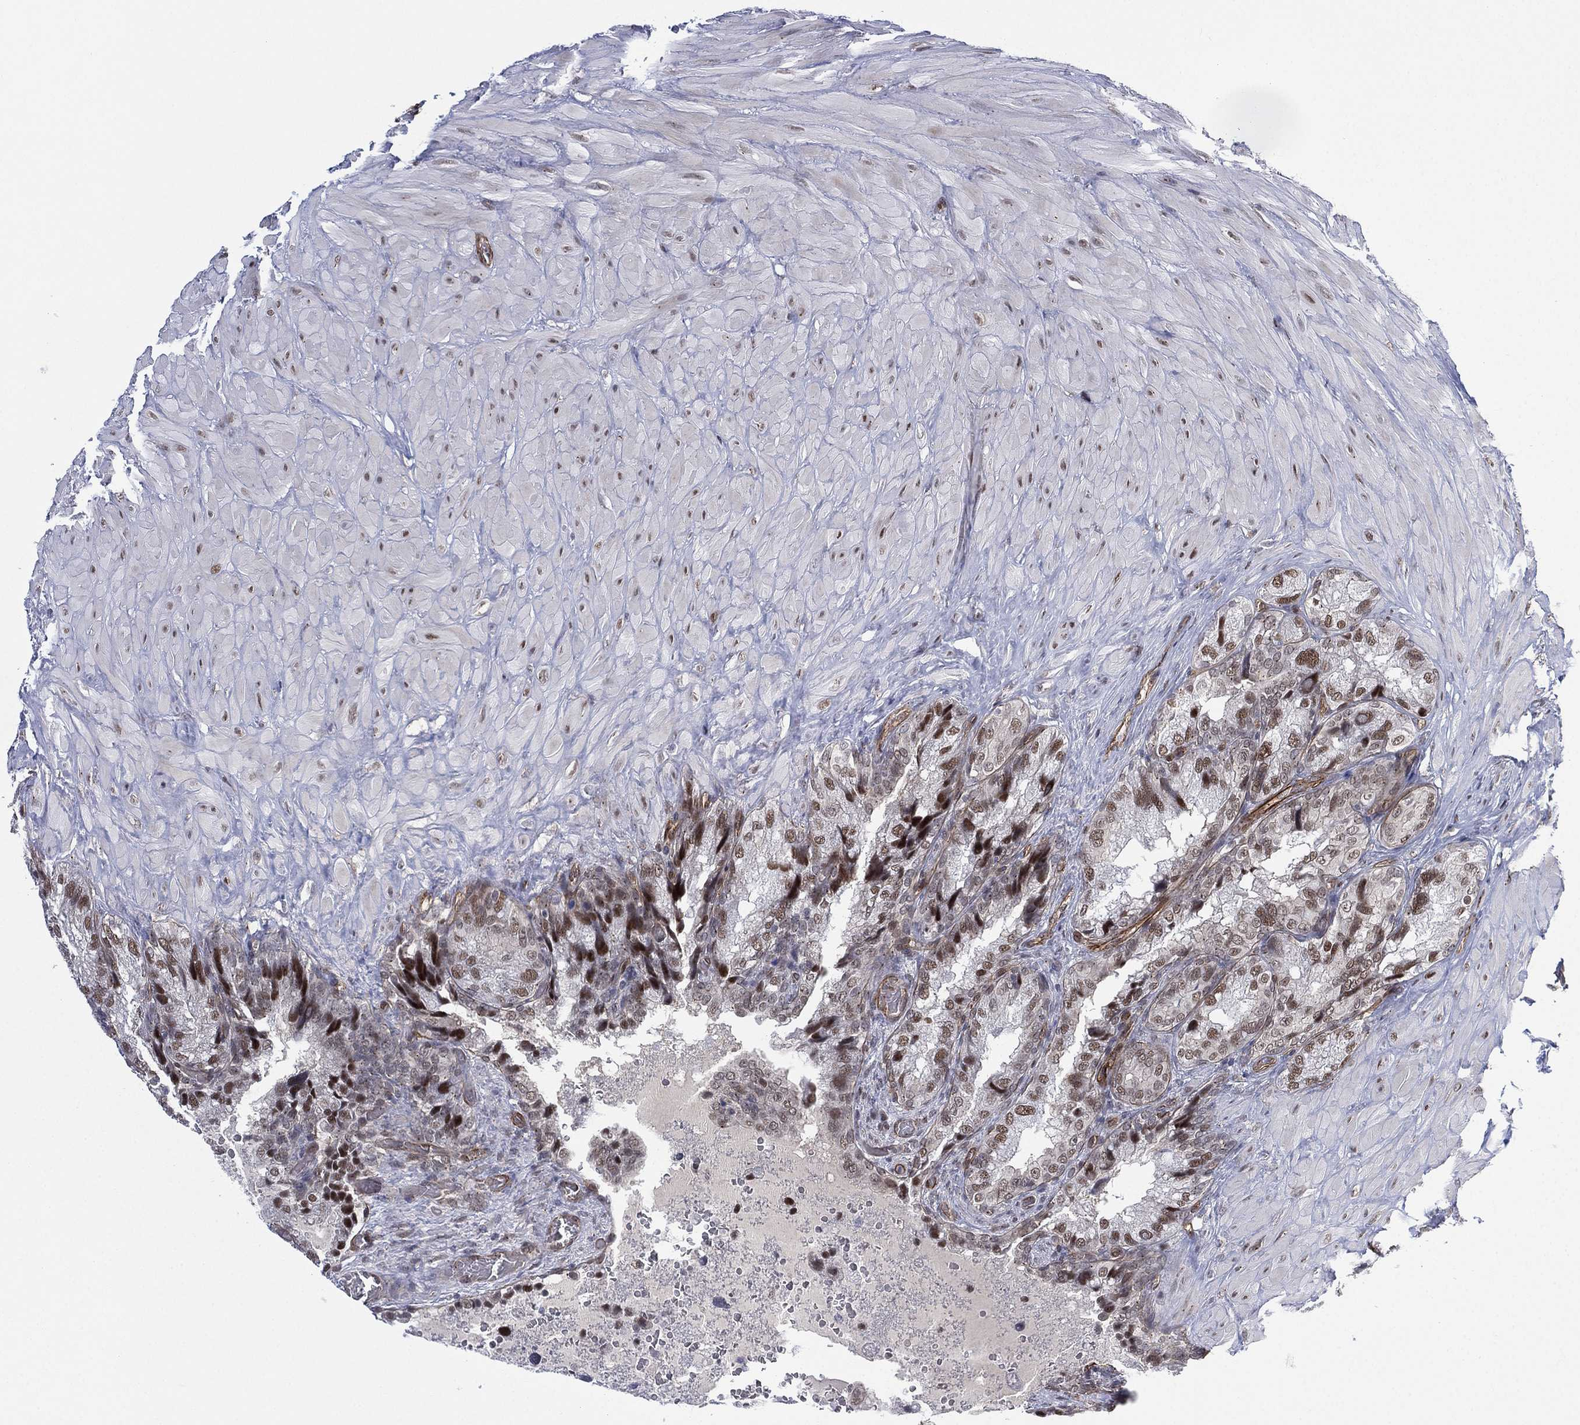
{"staining": {"intensity": "strong", "quantity": "<25%", "location": "nuclear"}, "tissue": "prostate cancer", "cell_type": "Tumor cells", "image_type": "cancer", "snomed": [{"axis": "morphology", "description": "Adenocarcinoma, NOS"}, {"axis": "topography", "description": "Prostate and seminal vesicle, NOS"}], "caption": "Human prostate adenocarcinoma stained with a protein marker shows strong staining in tumor cells.", "gene": "GSE1", "patient": {"sex": "male", "age": 62}}